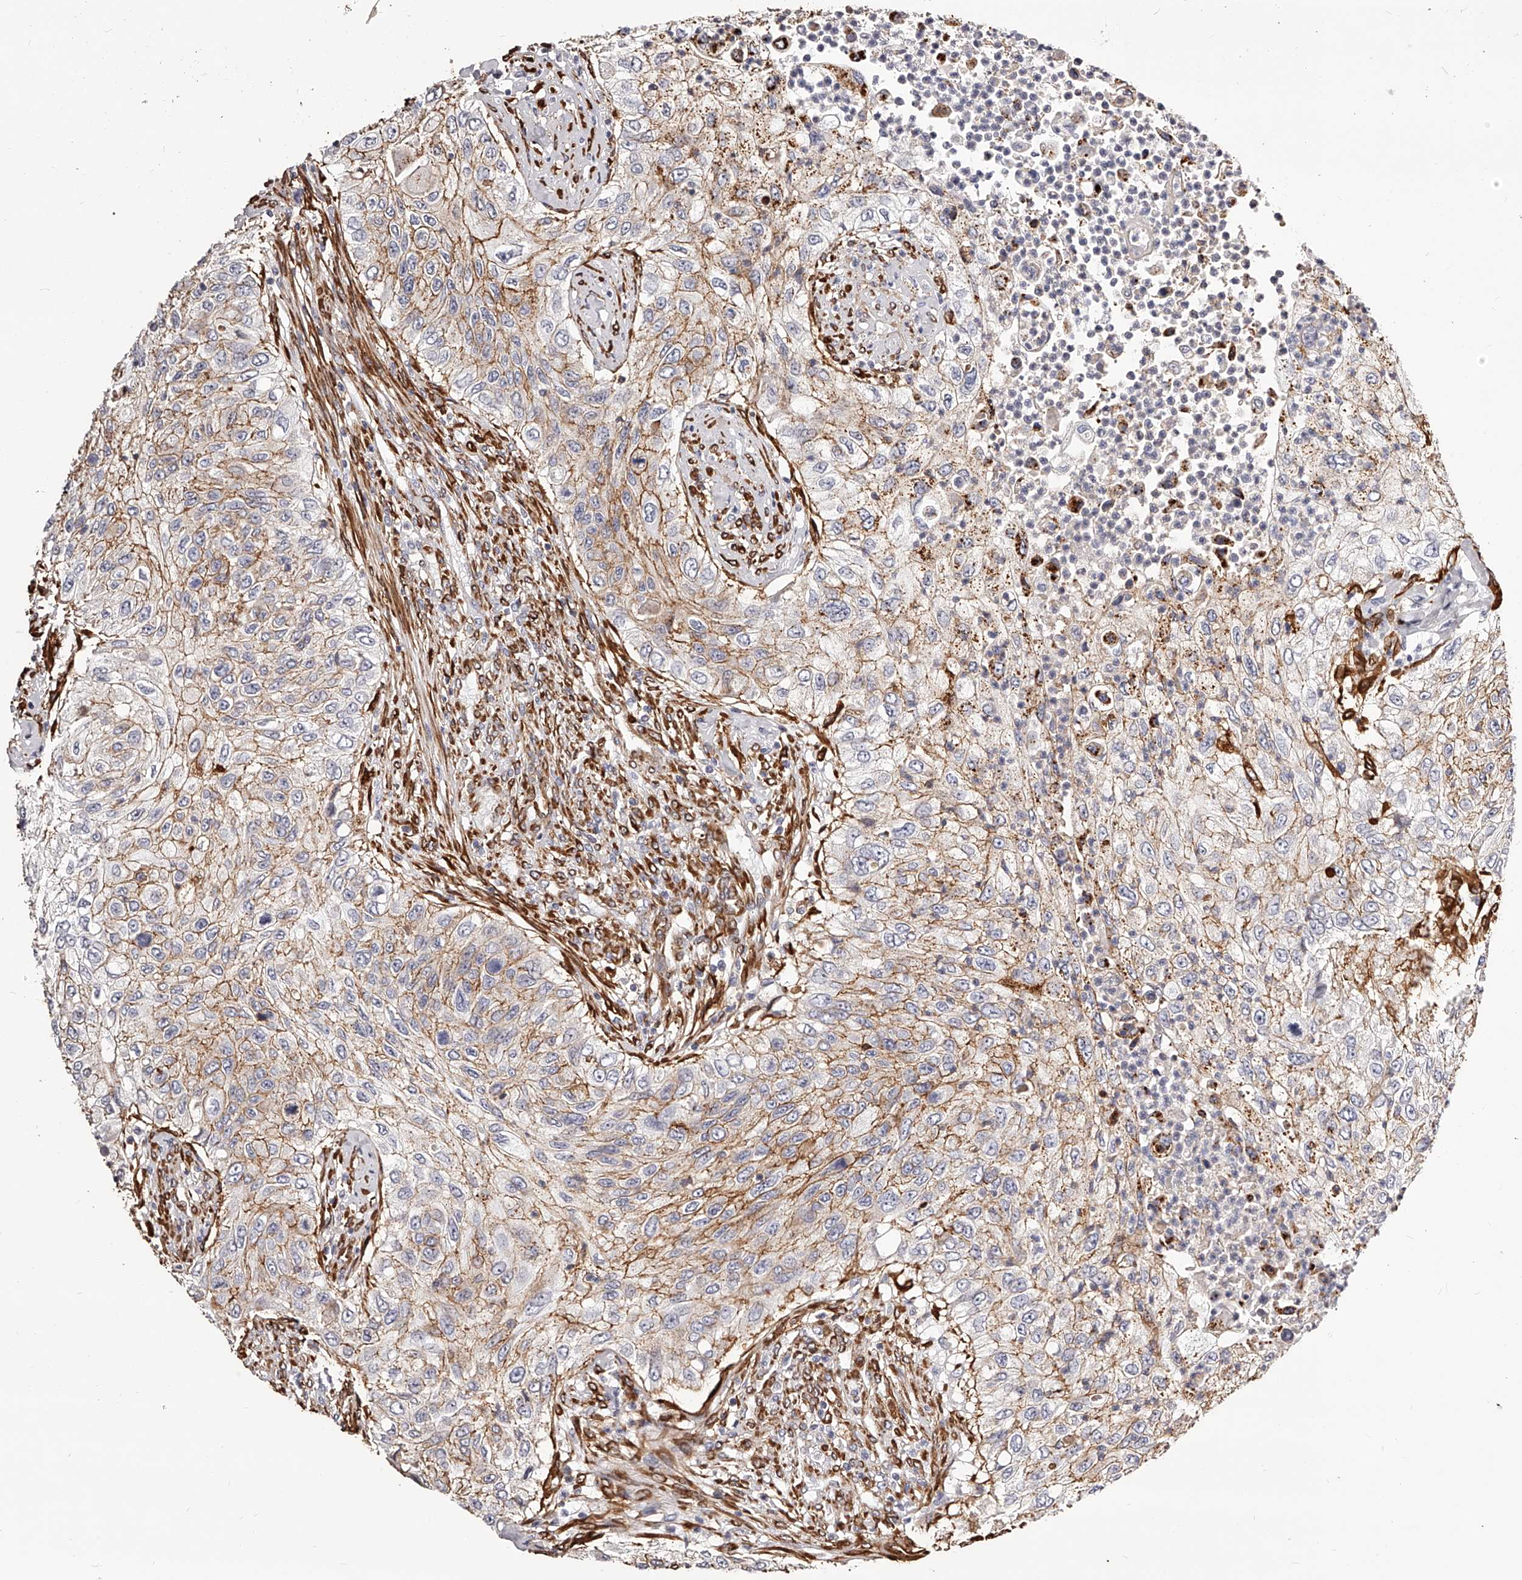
{"staining": {"intensity": "moderate", "quantity": "25%-75%", "location": "cytoplasmic/membranous"}, "tissue": "urothelial cancer", "cell_type": "Tumor cells", "image_type": "cancer", "snomed": [{"axis": "morphology", "description": "Urothelial carcinoma, High grade"}, {"axis": "topography", "description": "Urinary bladder"}], "caption": "The micrograph exhibits staining of high-grade urothelial carcinoma, revealing moderate cytoplasmic/membranous protein positivity (brown color) within tumor cells. (Brightfield microscopy of DAB IHC at high magnification).", "gene": "CD82", "patient": {"sex": "female", "age": 60}}